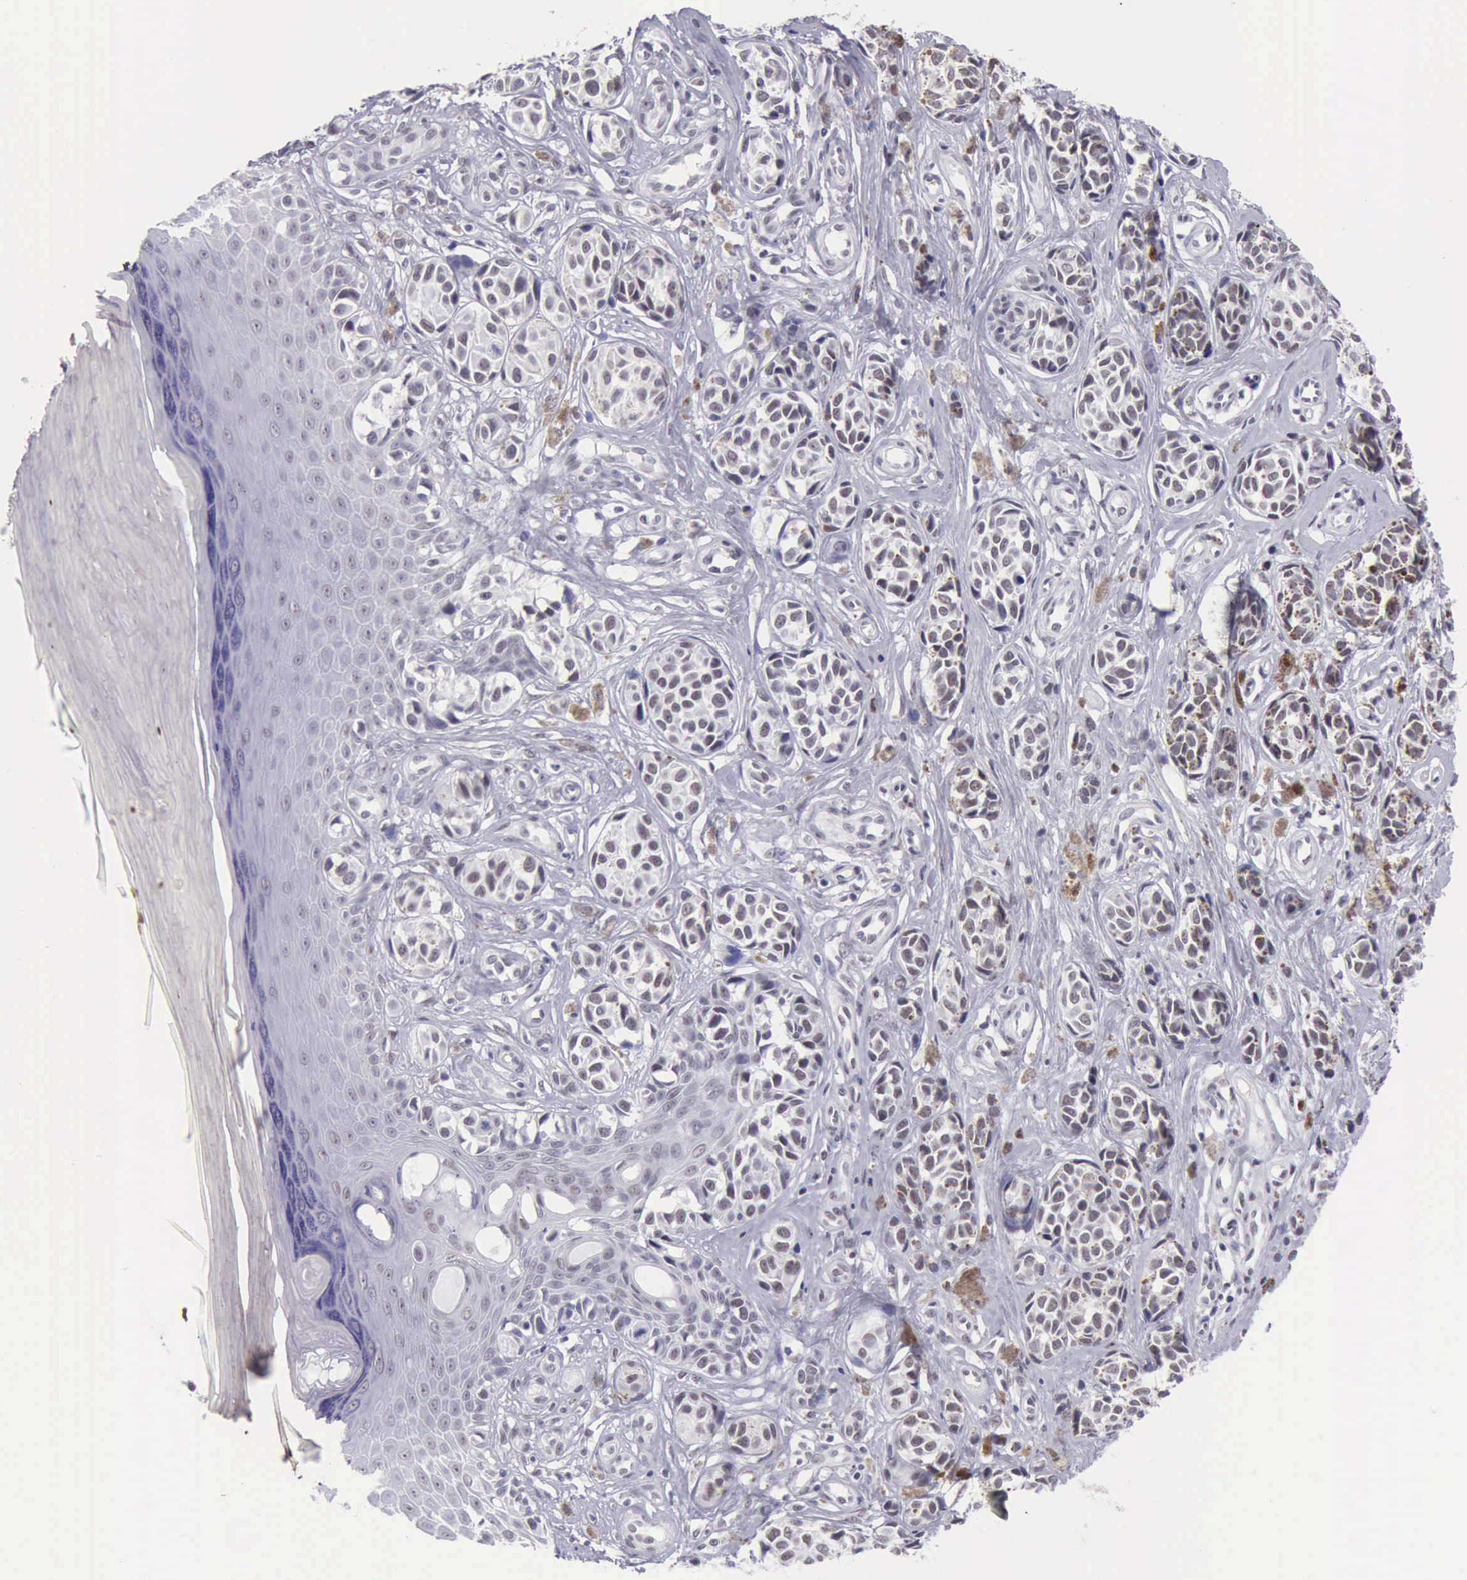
{"staining": {"intensity": "weak", "quantity": "<25%", "location": "nuclear"}, "tissue": "melanoma", "cell_type": "Tumor cells", "image_type": "cancer", "snomed": [{"axis": "morphology", "description": "Malignant melanoma, NOS"}, {"axis": "topography", "description": "Skin"}], "caption": "Malignant melanoma stained for a protein using IHC demonstrates no staining tumor cells.", "gene": "EP300", "patient": {"sex": "male", "age": 79}}